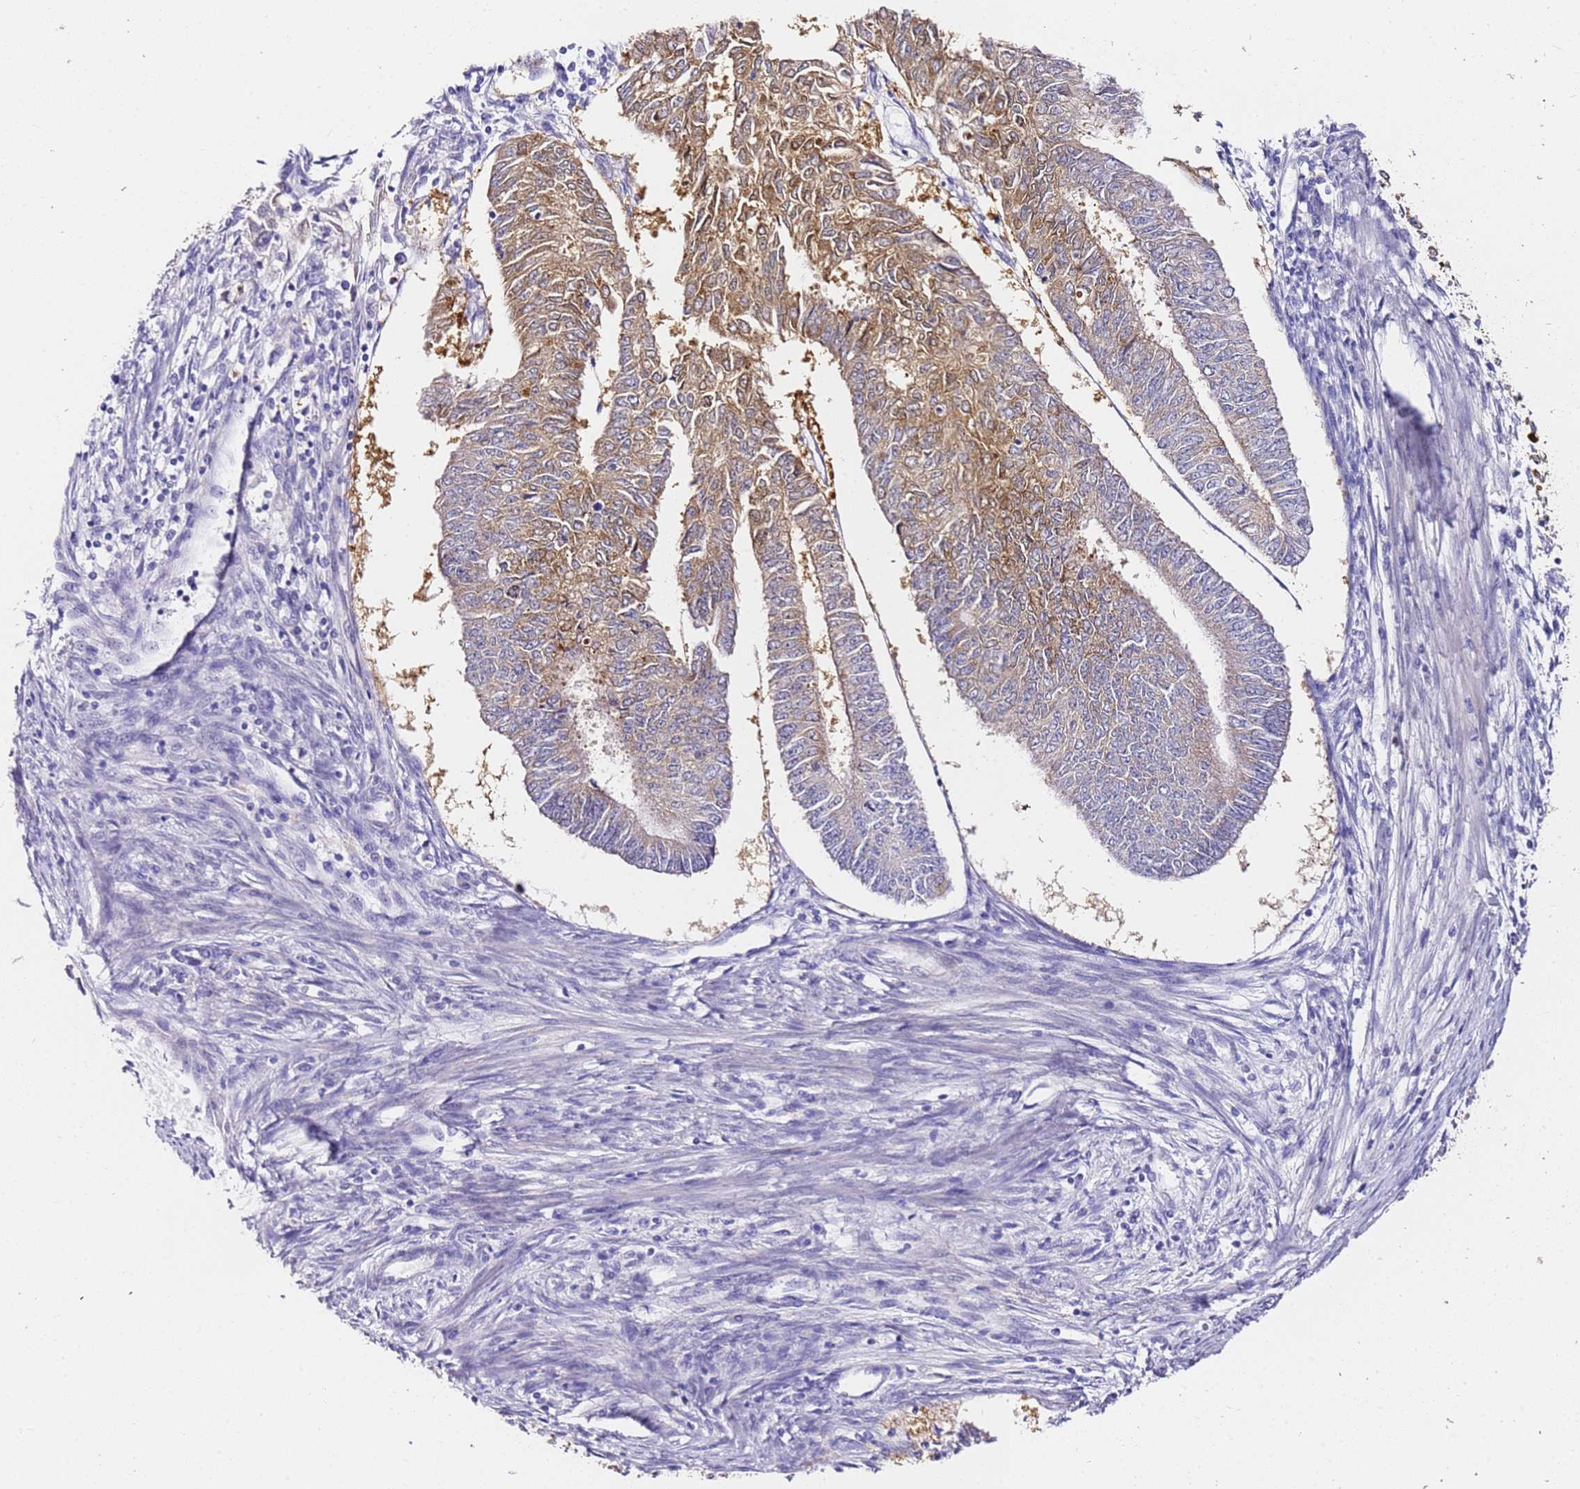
{"staining": {"intensity": "moderate", "quantity": "<25%", "location": "cytoplasmic/membranous"}, "tissue": "endometrial cancer", "cell_type": "Tumor cells", "image_type": "cancer", "snomed": [{"axis": "morphology", "description": "Adenocarcinoma, NOS"}, {"axis": "topography", "description": "Endometrium"}], "caption": "The histopathology image reveals immunohistochemical staining of endometrial adenocarcinoma. There is moderate cytoplasmic/membranous positivity is seen in about <25% of tumor cells.", "gene": "HGD", "patient": {"sex": "female", "age": 68}}